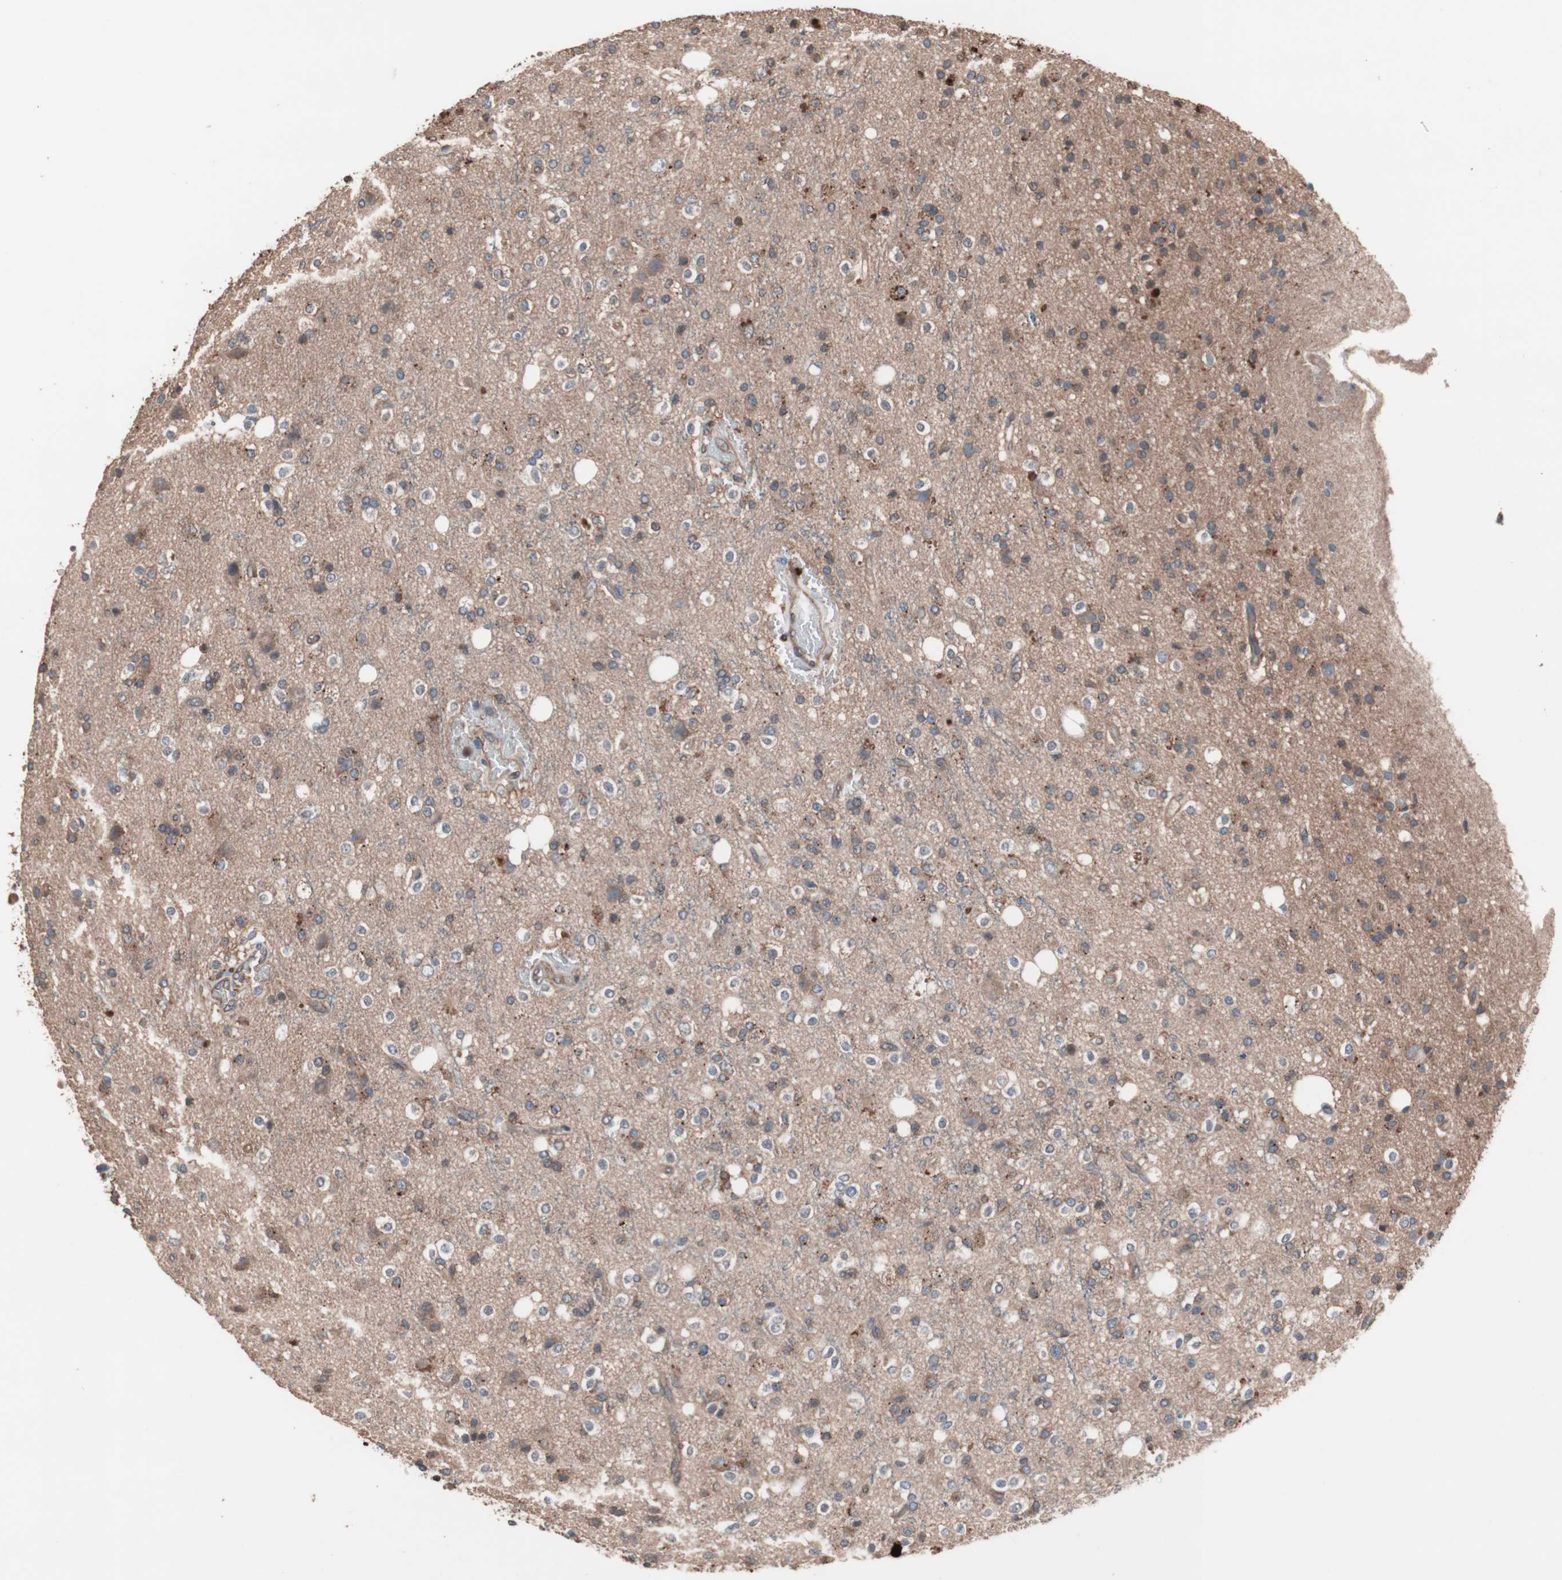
{"staining": {"intensity": "moderate", "quantity": "25%-75%", "location": "cytoplasmic/membranous"}, "tissue": "glioma", "cell_type": "Tumor cells", "image_type": "cancer", "snomed": [{"axis": "morphology", "description": "Glioma, malignant, High grade"}, {"axis": "topography", "description": "Brain"}], "caption": "Human high-grade glioma (malignant) stained with a protein marker exhibits moderate staining in tumor cells.", "gene": "ATG7", "patient": {"sex": "male", "age": 47}}